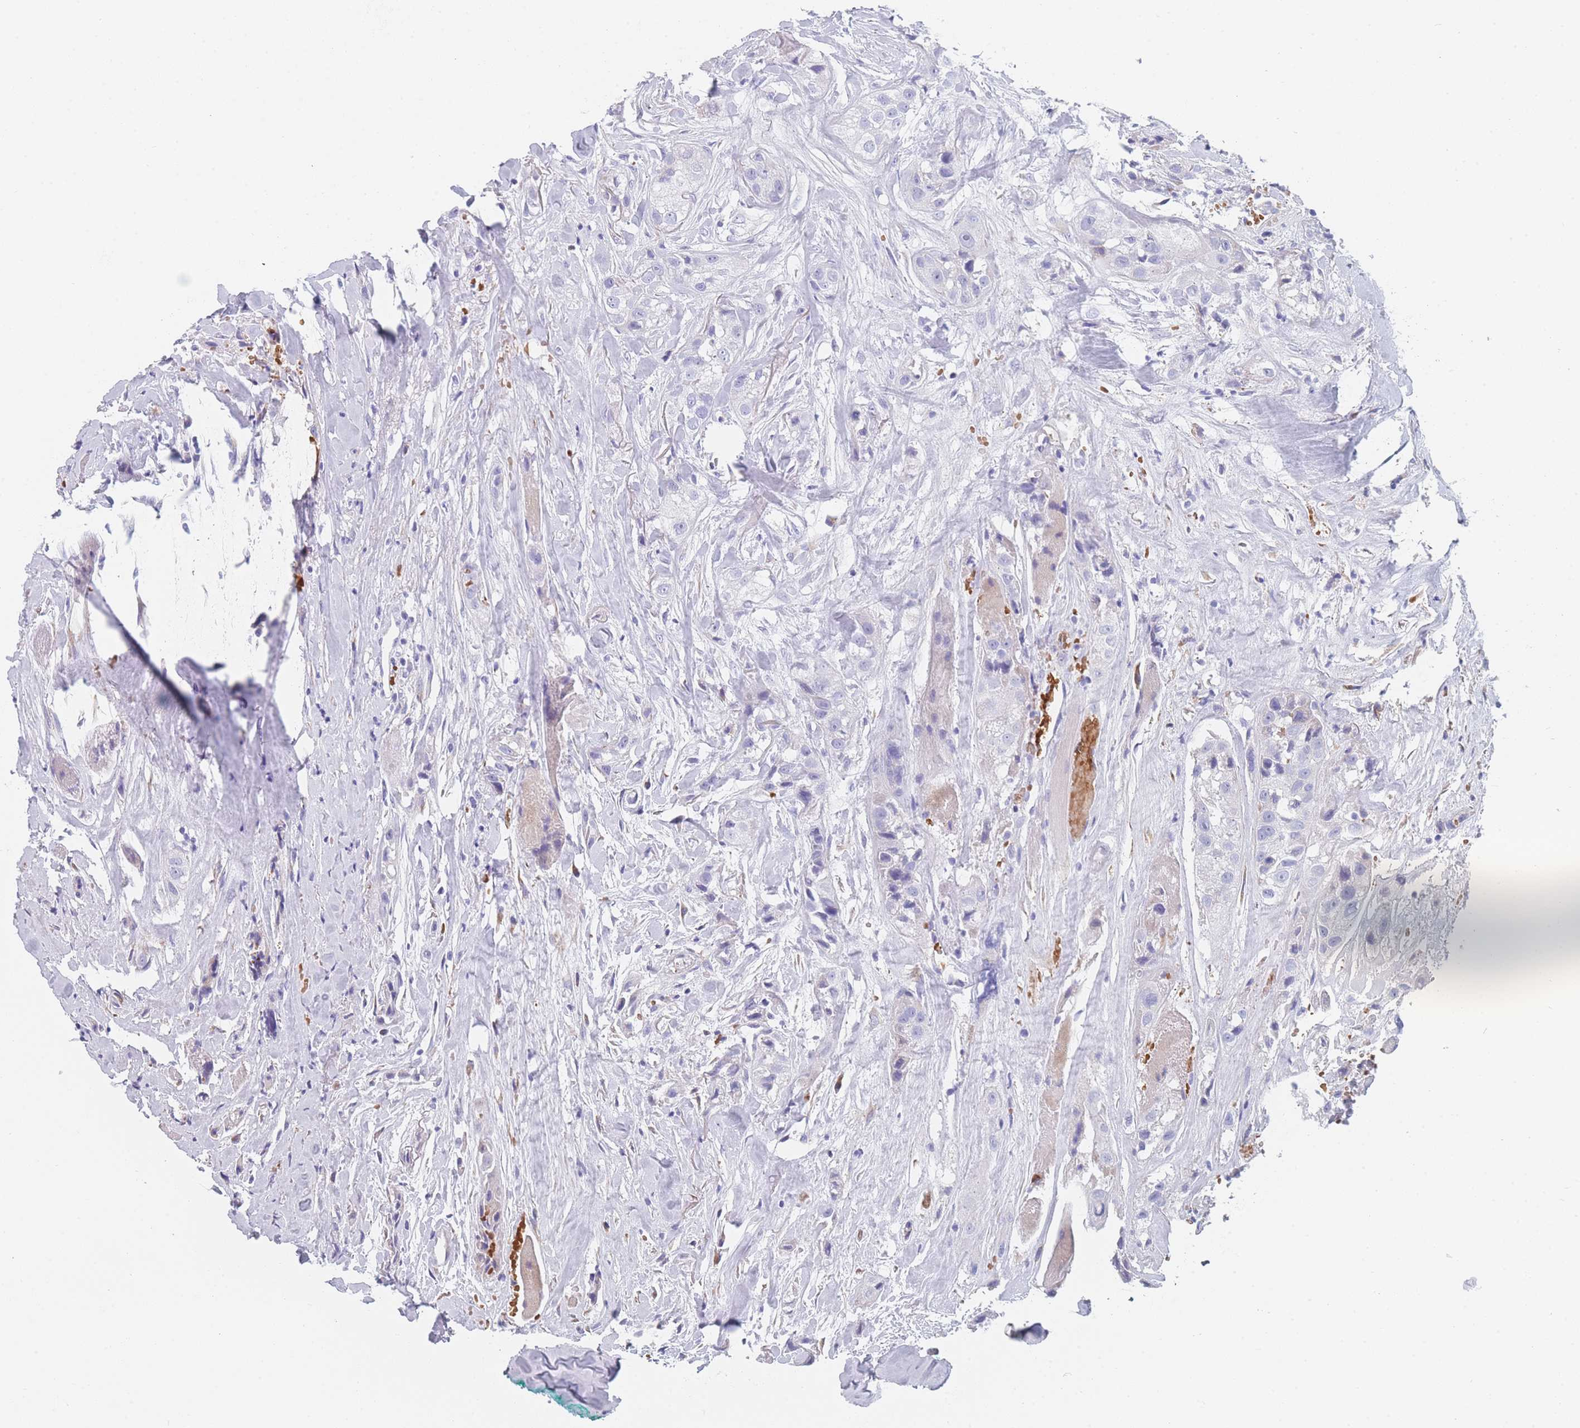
{"staining": {"intensity": "negative", "quantity": "none", "location": "none"}, "tissue": "head and neck cancer", "cell_type": "Tumor cells", "image_type": "cancer", "snomed": [{"axis": "morphology", "description": "Normal tissue, NOS"}, {"axis": "morphology", "description": "Squamous cell carcinoma, NOS"}, {"axis": "topography", "description": "Skeletal muscle"}, {"axis": "topography", "description": "Head-Neck"}], "caption": "Immunohistochemistry (IHC) image of neoplastic tissue: human head and neck squamous cell carcinoma stained with DAB (3,3'-diaminobenzidine) exhibits no significant protein positivity in tumor cells. (Brightfield microscopy of DAB immunohistochemistry at high magnification).", "gene": "OR5D16", "patient": {"sex": "male", "age": 51}}